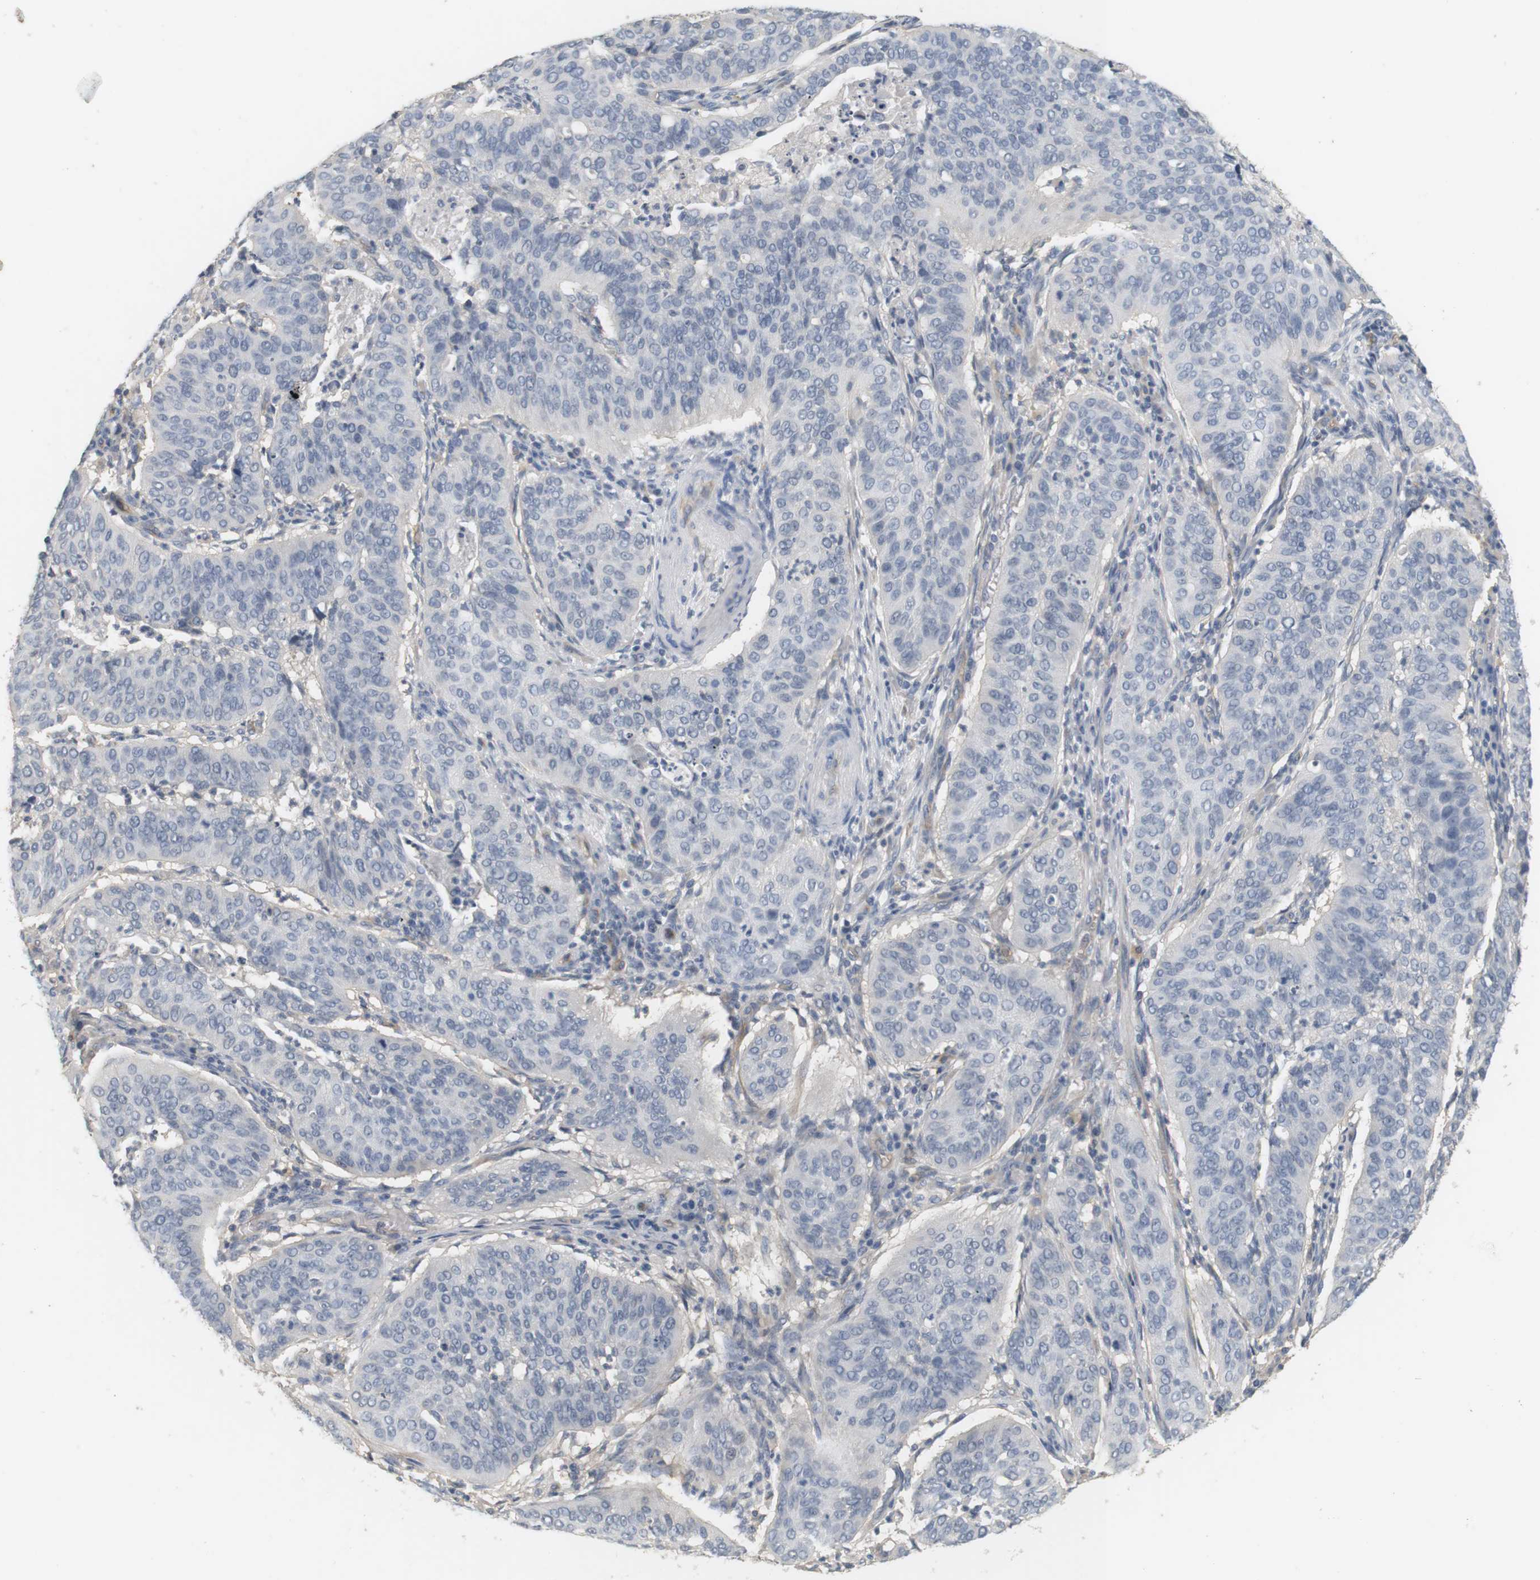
{"staining": {"intensity": "negative", "quantity": "none", "location": "none"}, "tissue": "cervical cancer", "cell_type": "Tumor cells", "image_type": "cancer", "snomed": [{"axis": "morphology", "description": "Normal tissue, NOS"}, {"axis": "morphology", "description": "Squamous cell carcinoma, NOS"}, {"axis": "topography", "description": "Cervix"}], "caption": "This is a micrograph of immunohistochemistry (IHC) staining of cervical cancer (squamous cell carcinoma), which shows no staining in tumor cells.", "gene": "OSR1", "patient": {"sex": "female", "age": 39}}